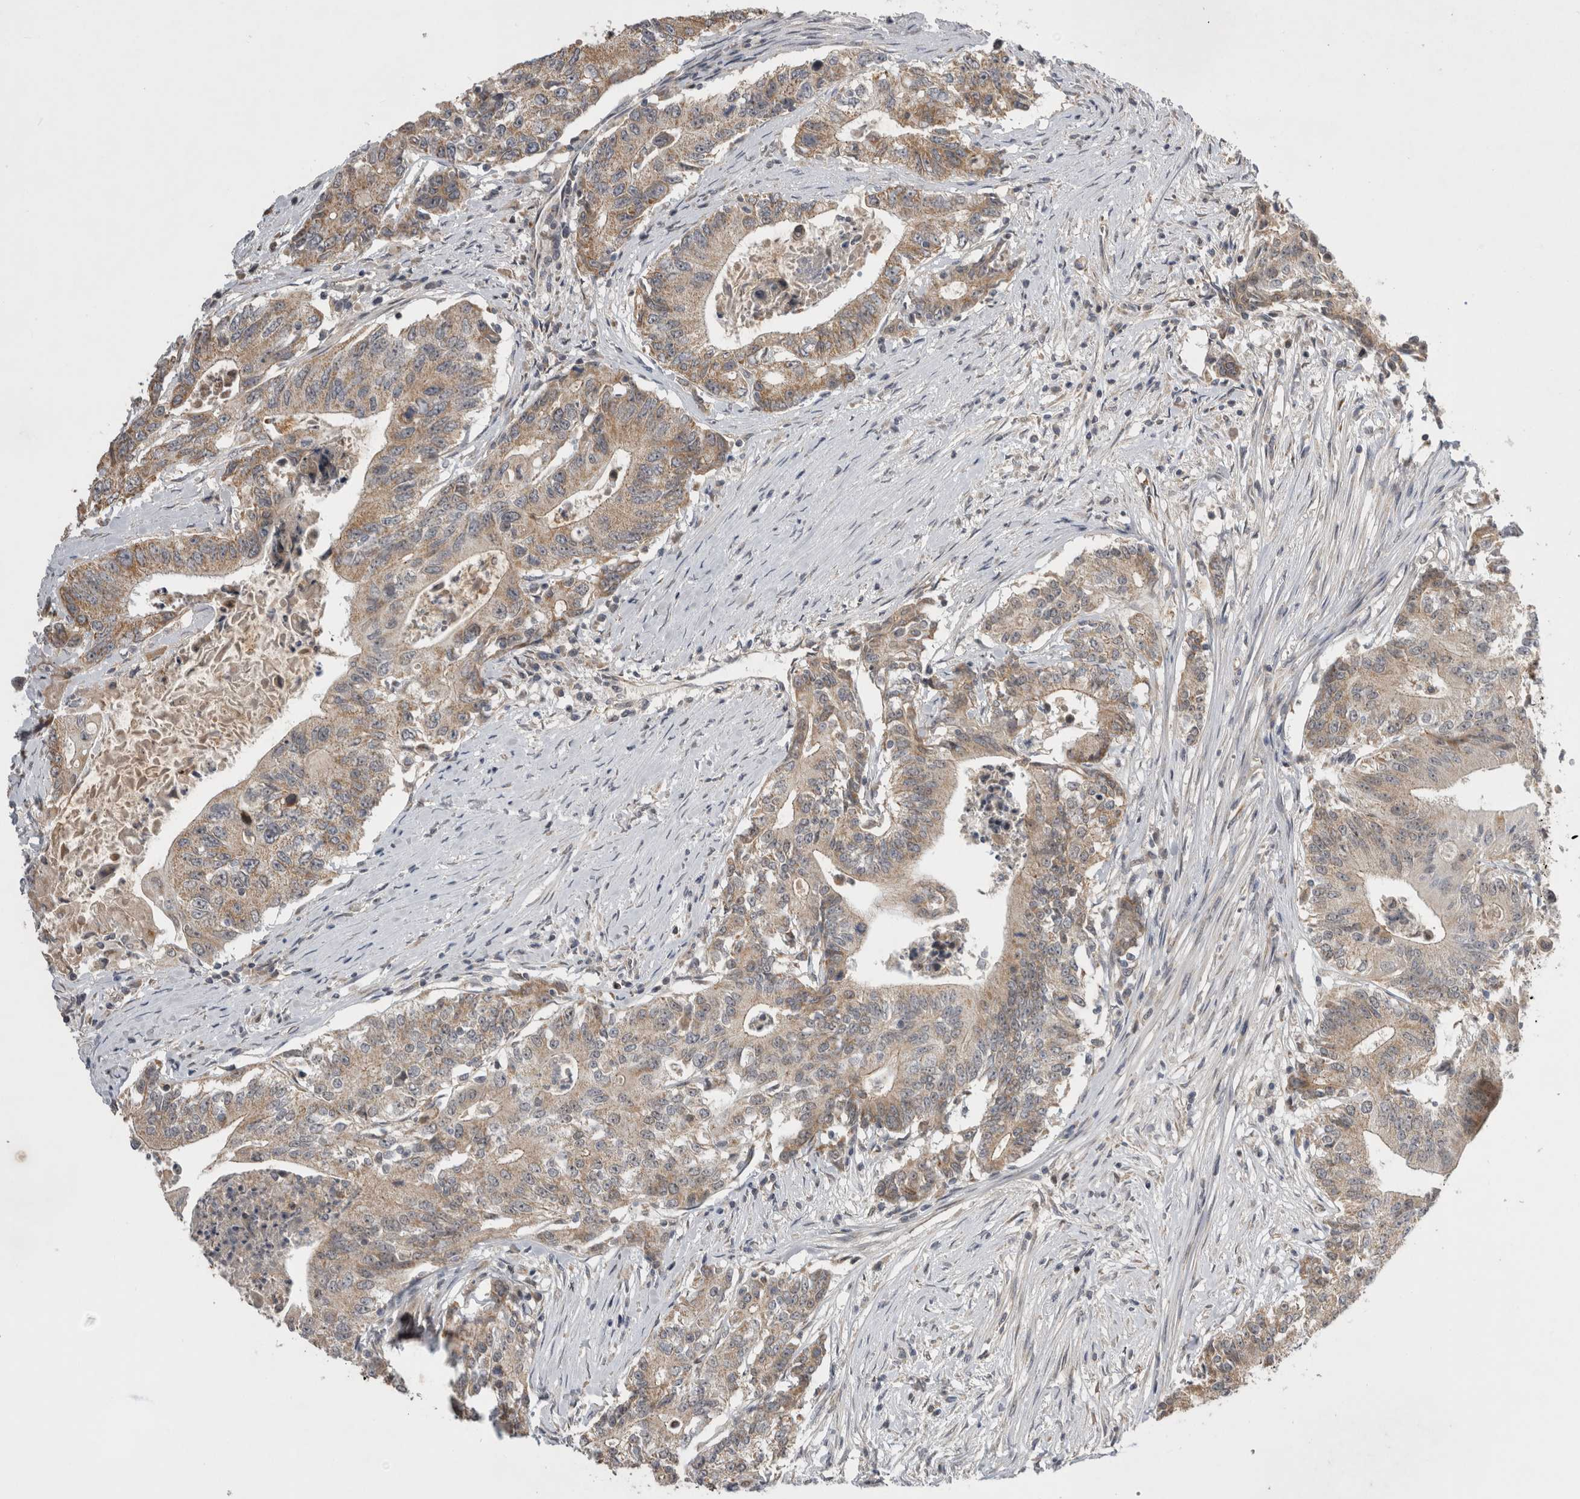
{"staining": {"intensity": "weak", "quantity": "25%-75%", "location": "cytoplasmic/membranous"}, "tissue": "colorectal cancer", "cell_type": "Tumor cells", "image_type": "cancer", "snomed": [{"axis": "morphology", "description": "Adenocarcinoma, NOS"}, {"axis": "topography", "description": "Colon"}], "caption": "Colorectal cancer stained with a brown dye exhibits weak cytoplasmic/membranous positive positivity in approximately 25%-75% of tumor cells.", "gene": "KCNIP1", "patient": {"sex": "female", "age": 77}}